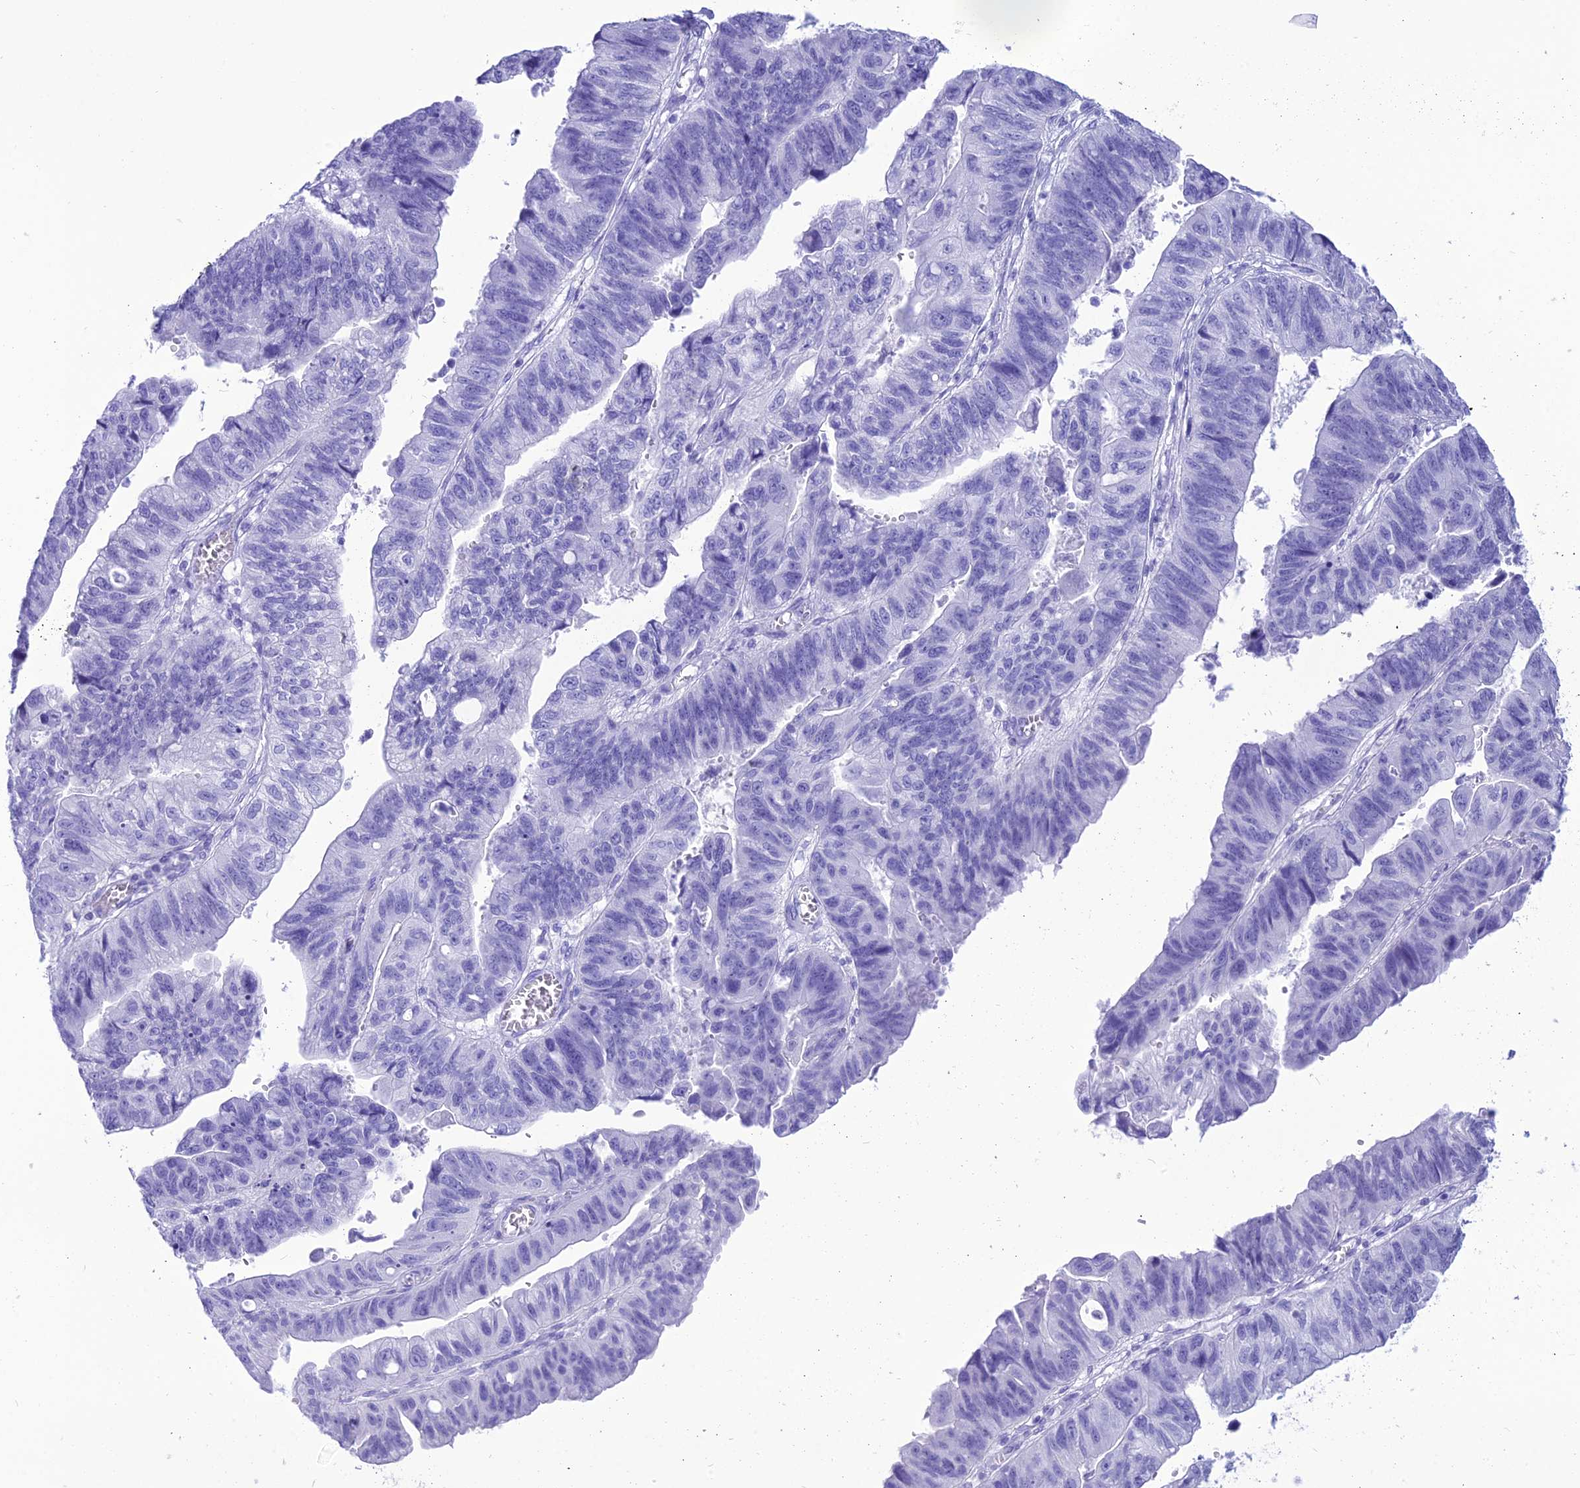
{"staining": {"intensity": "negative", "quantity": "none", "location": "none"}, "tissue": "stomach cancer", "cell_type": "Tumor cells", "image_type": "cancer", "snomed": [{"axis": "morphology", "description": "Adenocarcinoma, NOS"}, {"axis": "topography", "description": "Stomach"}], "caption": "Immunohistochemical staining of human stomach adenocarcinoma demonstrates no significant staining in tumor cells.", "gene": "PNMA5", "patient": {"sex": "male", "age": 59}}